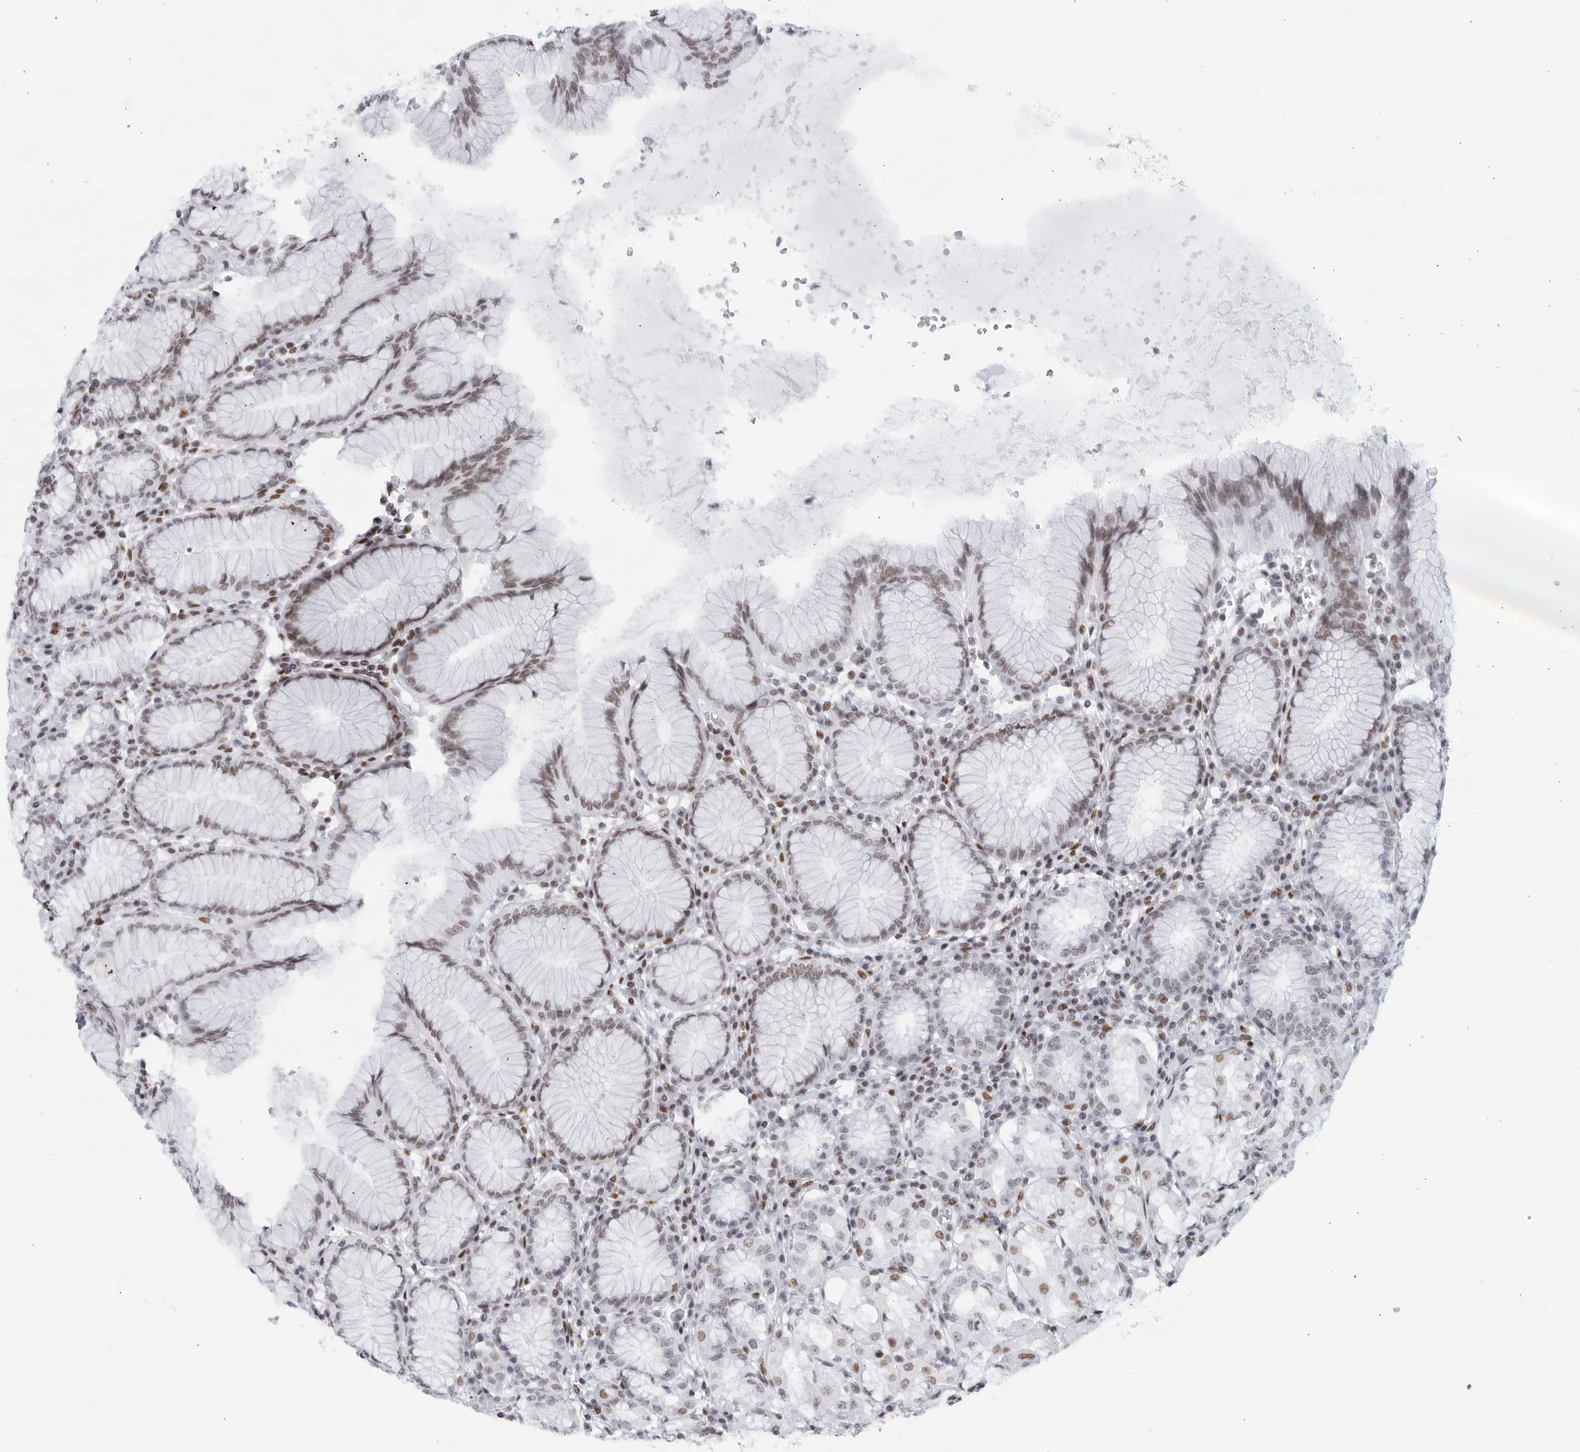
{"staining": {"intensity": "moderate", "quantity": "25%-75%", "location": "nuclear"}, "tissue": "stomach", "cell_type": "Glandular cells", "image_type": "normal", "snomed": [{"axis": "morphology", "description": "Normal tissue, NOS"}, {"axis": "topography", "description": "Stomach"}, {"axis": "topography", "description": "Stomach, lower"}], "caption": "This is an image of immunohistochemistry staining of normal stomach, which shows moderate positivity in the nuclear of glandular cells.", "gene": "HP1BP3", "patient": {"sex": "female", "age": 56}}